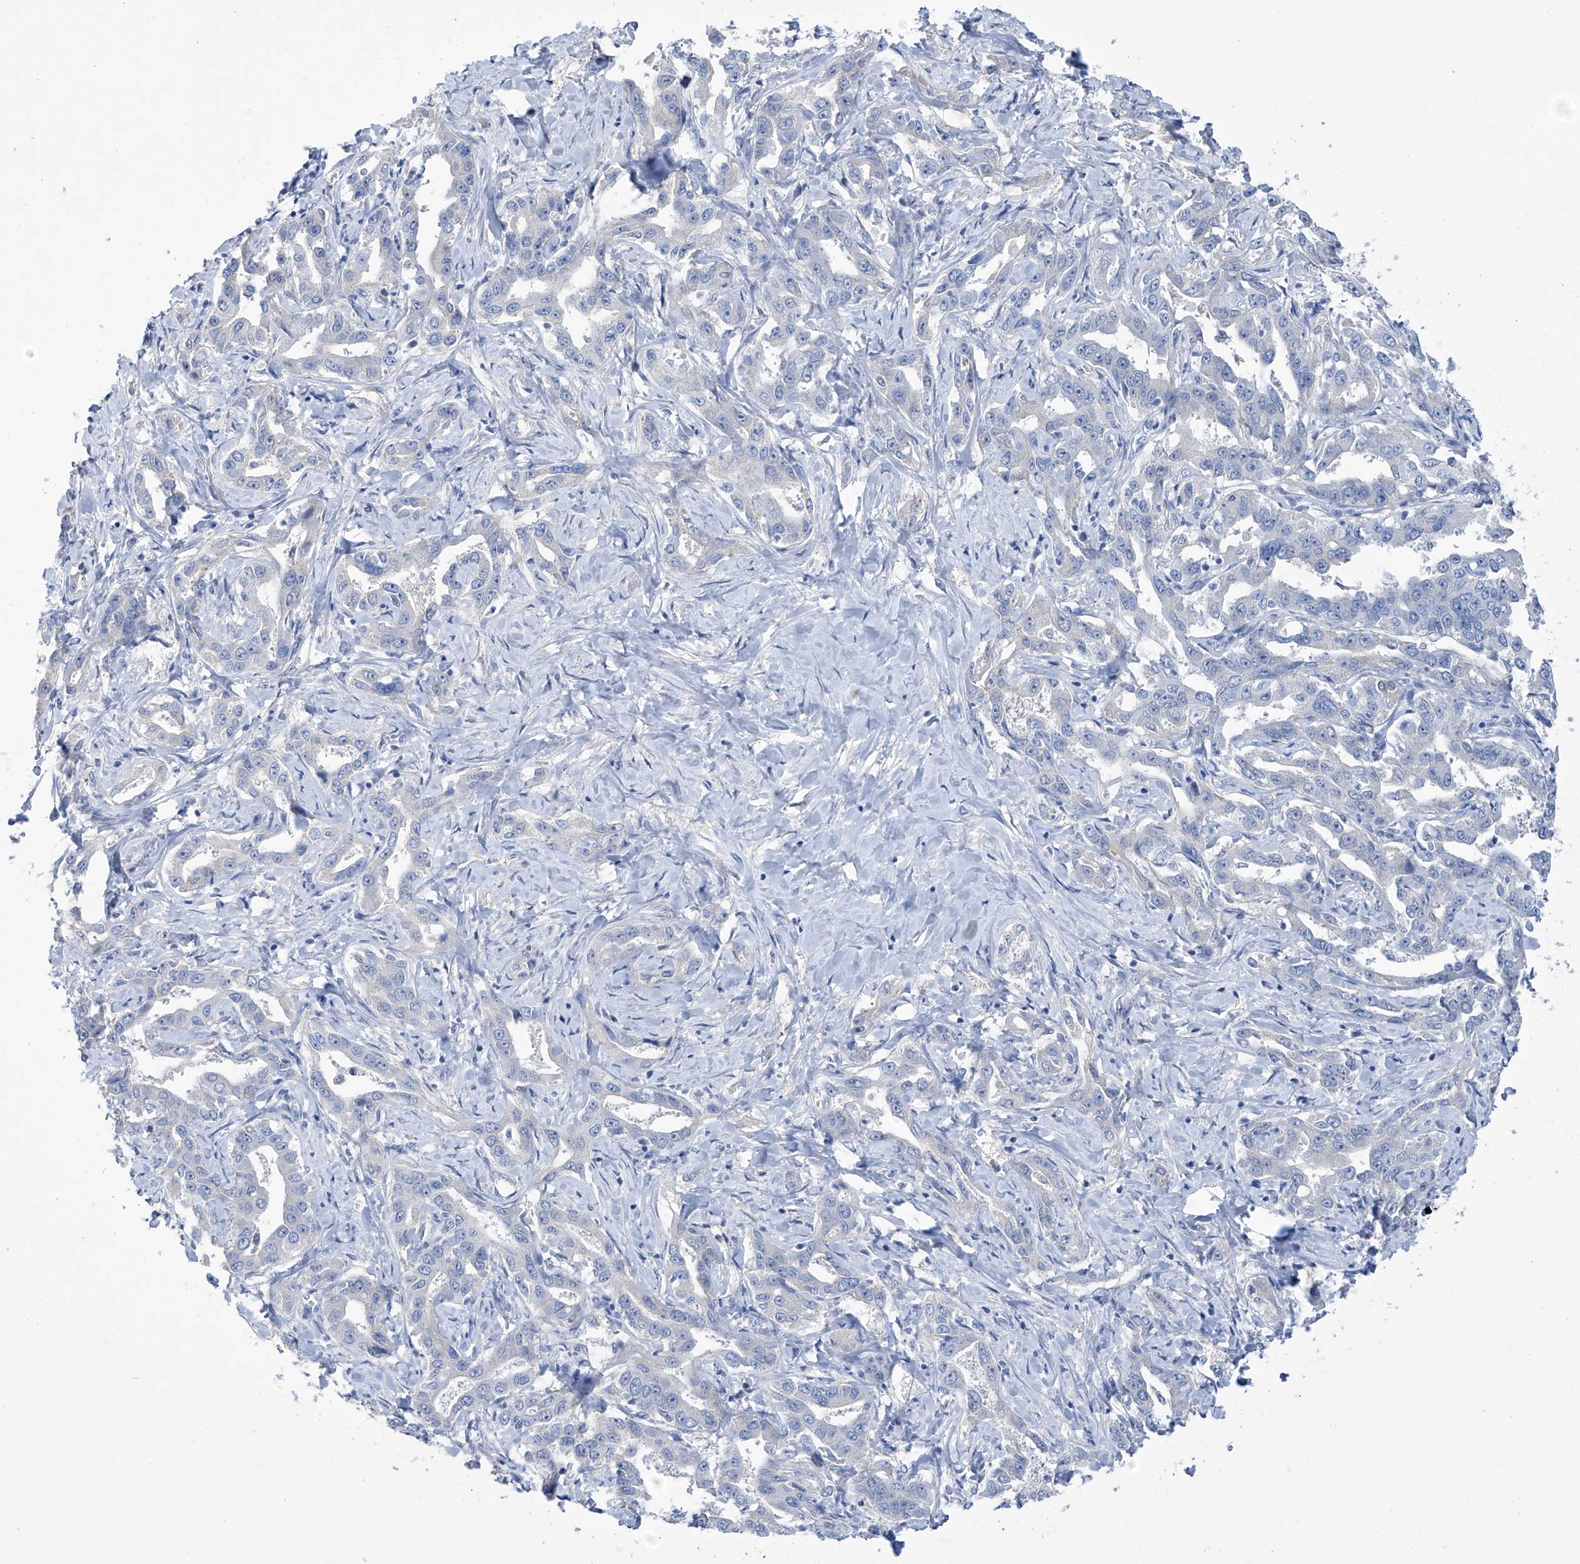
{"staining": {"intensity": "negative", "quantity": "none", "location": "none"}, "tissue": "liver cancer", "cell_type": "Tumor cells", "image_type": "cancer", "snomed": [{"axis": "morphology", "description": "Cholangiocarcinoma"}, {"axis": "topography", "description": "Liver"}], "caption": "Immunohistochemistry (IHC) image of neoplastic tissue: liver cancer stained with DAB (3,3'-diaminobenzidine) reveals no significant protein positivity in tumor cells. Brightfield microscopy of immunohistochemistry stained with DAB (3,3'-diaminobenzidine) (brown) and hematoxylin (blue), captured at high magnification.", "gene": "PGM3", "patient": {"sex": "male", "age": 59}}